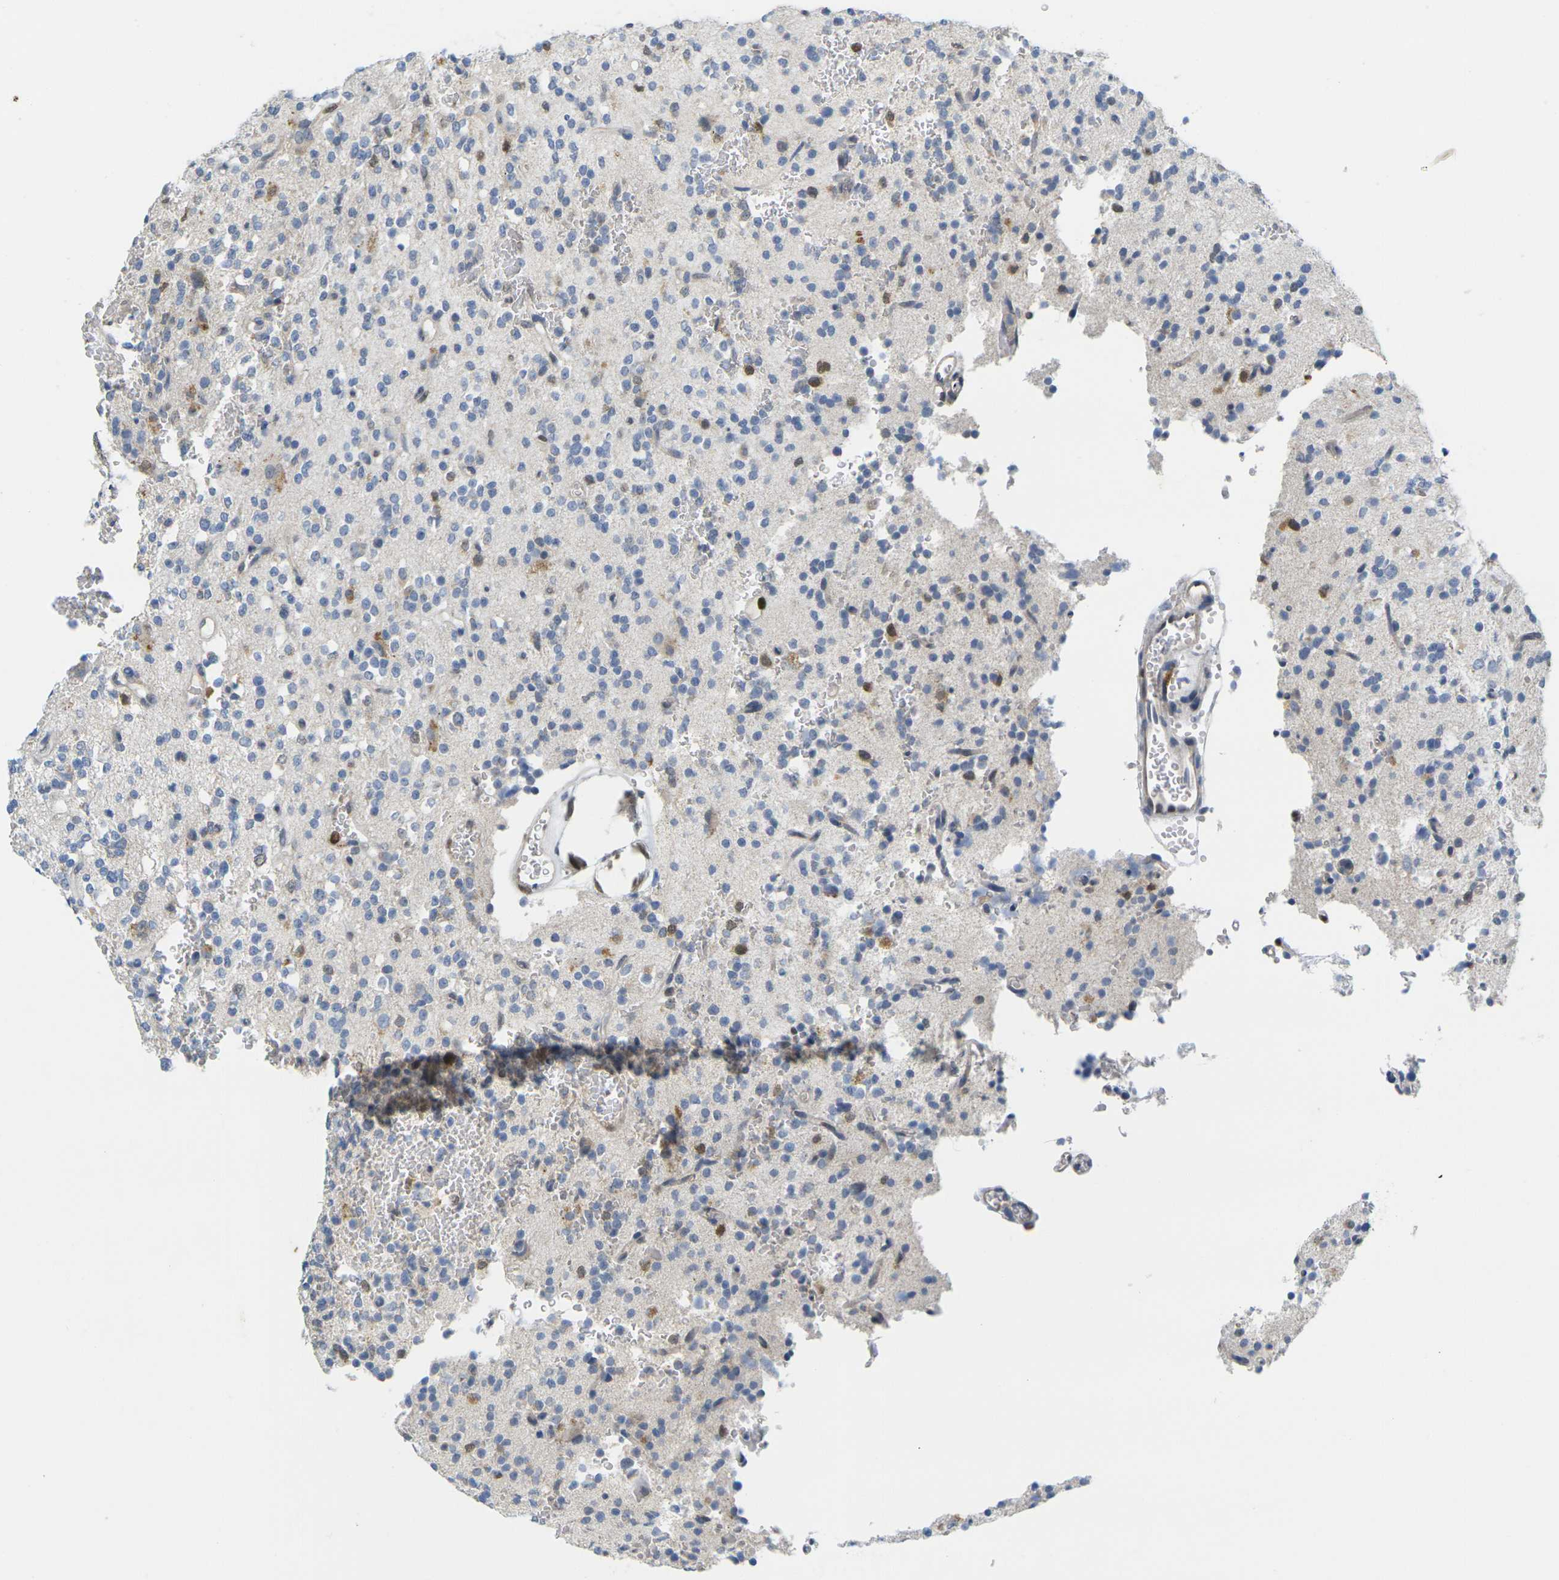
{"staining": {"intensity": "moderate", "quantity": "<25%", "location": "nuclear"}, "tissue": "glioma", "cell_type": "Tumor cells", "image_type": "cancer", "snomed": [{"axis": "morphology", "description": "Glioma, malignant, High grade"}, {"axis": "topography", "description": "Brain"}], "caption": "A brown stain shows moderate nuclear staining of a protein in malignant high-grade glioma tumor cells.", "gene": "CDK2", "patient": {"sex": "male", "age": 47}}